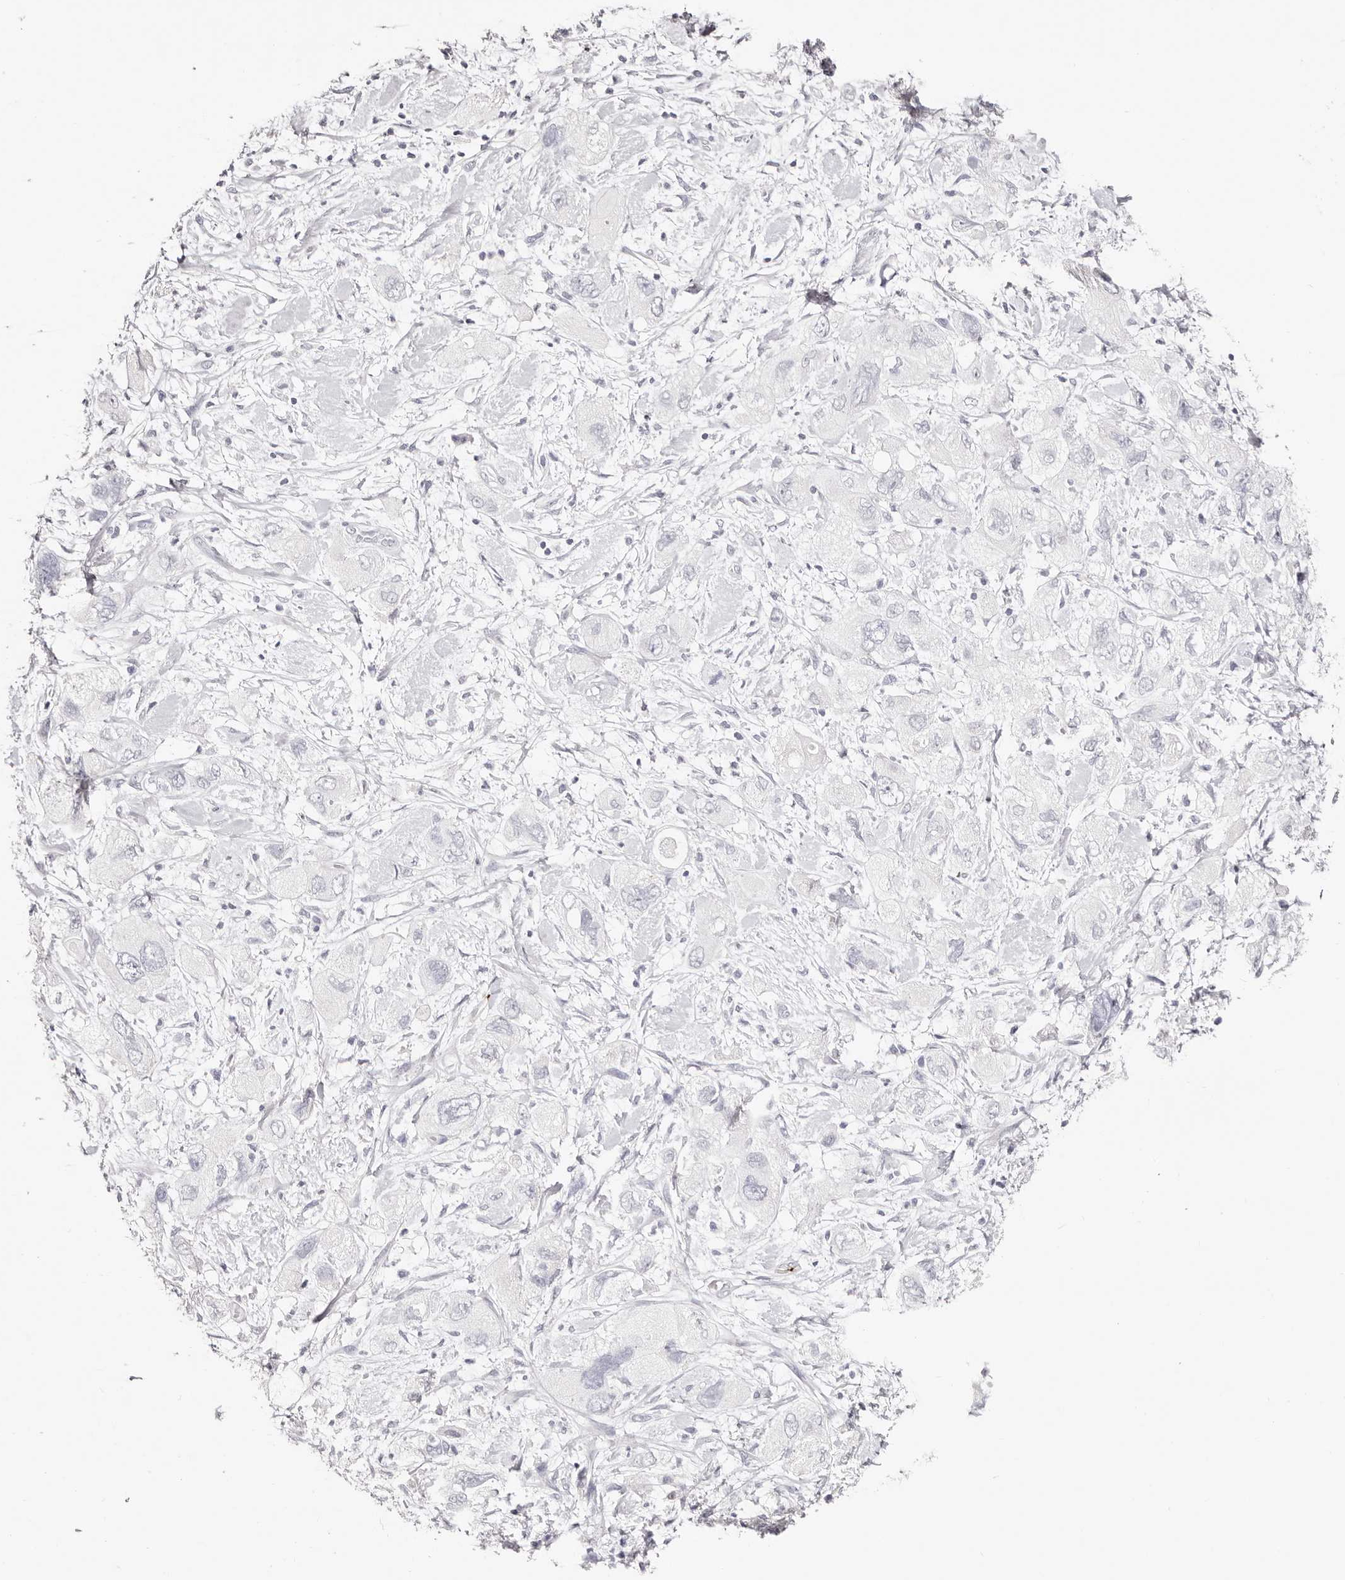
{"staining": {"intensity": "negative", "quantity": "none", "location": "none"}, "tissue": "pancreatic cancer", "cell_type": "Tumor cells", "image_type": "cancer", "snomed": [{"axis": "morphology", "description": "Adenocarcinoma, NOS"}, {"axis": "topography", "description": "Pancreas"}], "caption": "Tumor cells show no significant positivity in pancreatic adenocarcinoma.", "gene": "PF4", "patient": {"sex": "female", "age": 73}}